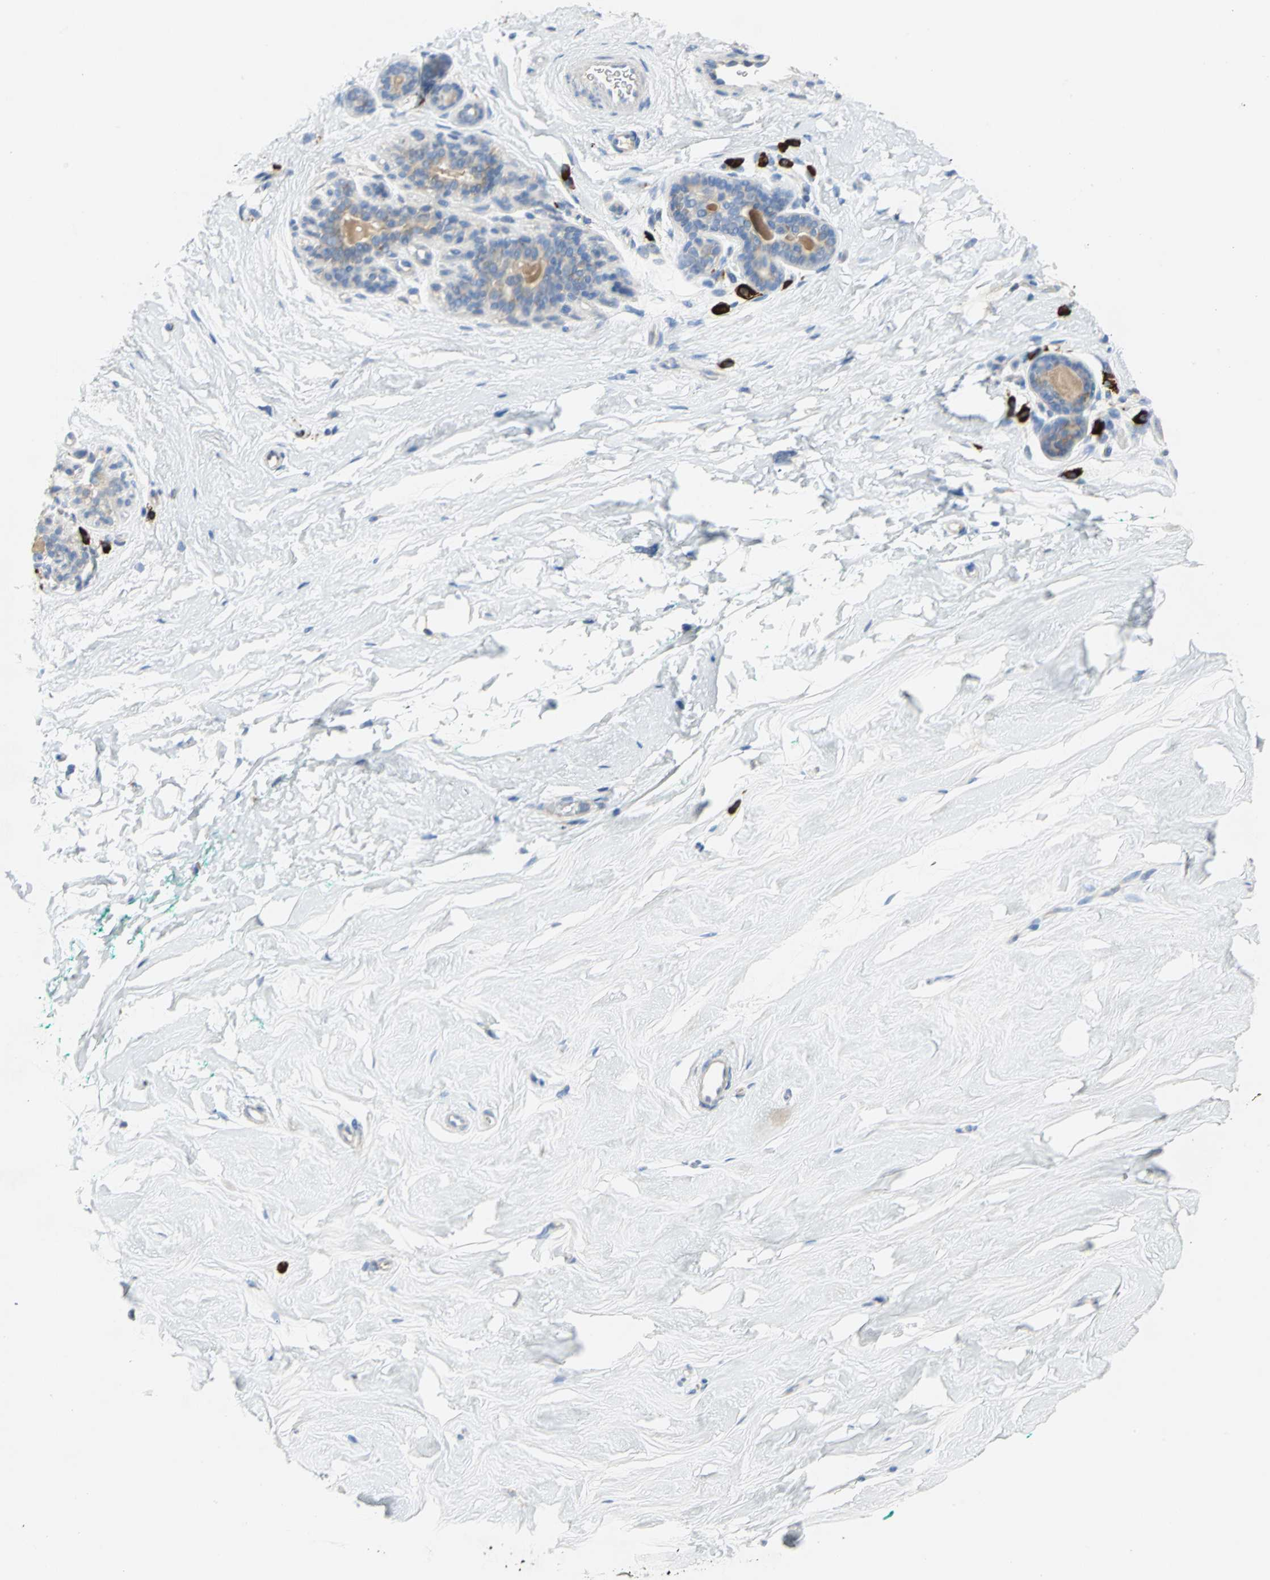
{"staining": {"intensity": "negative", "quantity": "none", "location": "none"}, "tissue": "breast", "cell_type": "Adipocytes", "image_type": "normal", "snomed": [{"axis": "morphology", "description": "Normal tissue, NOS"}, {"axis": "topography", "description": "Breast"}], "caption": "Immunohistochemical staining of unremarkable breast reveals no significant positivity in adipocytes.", "gene": "TULP4", "patient": {"sex": "female", "age": 52}}